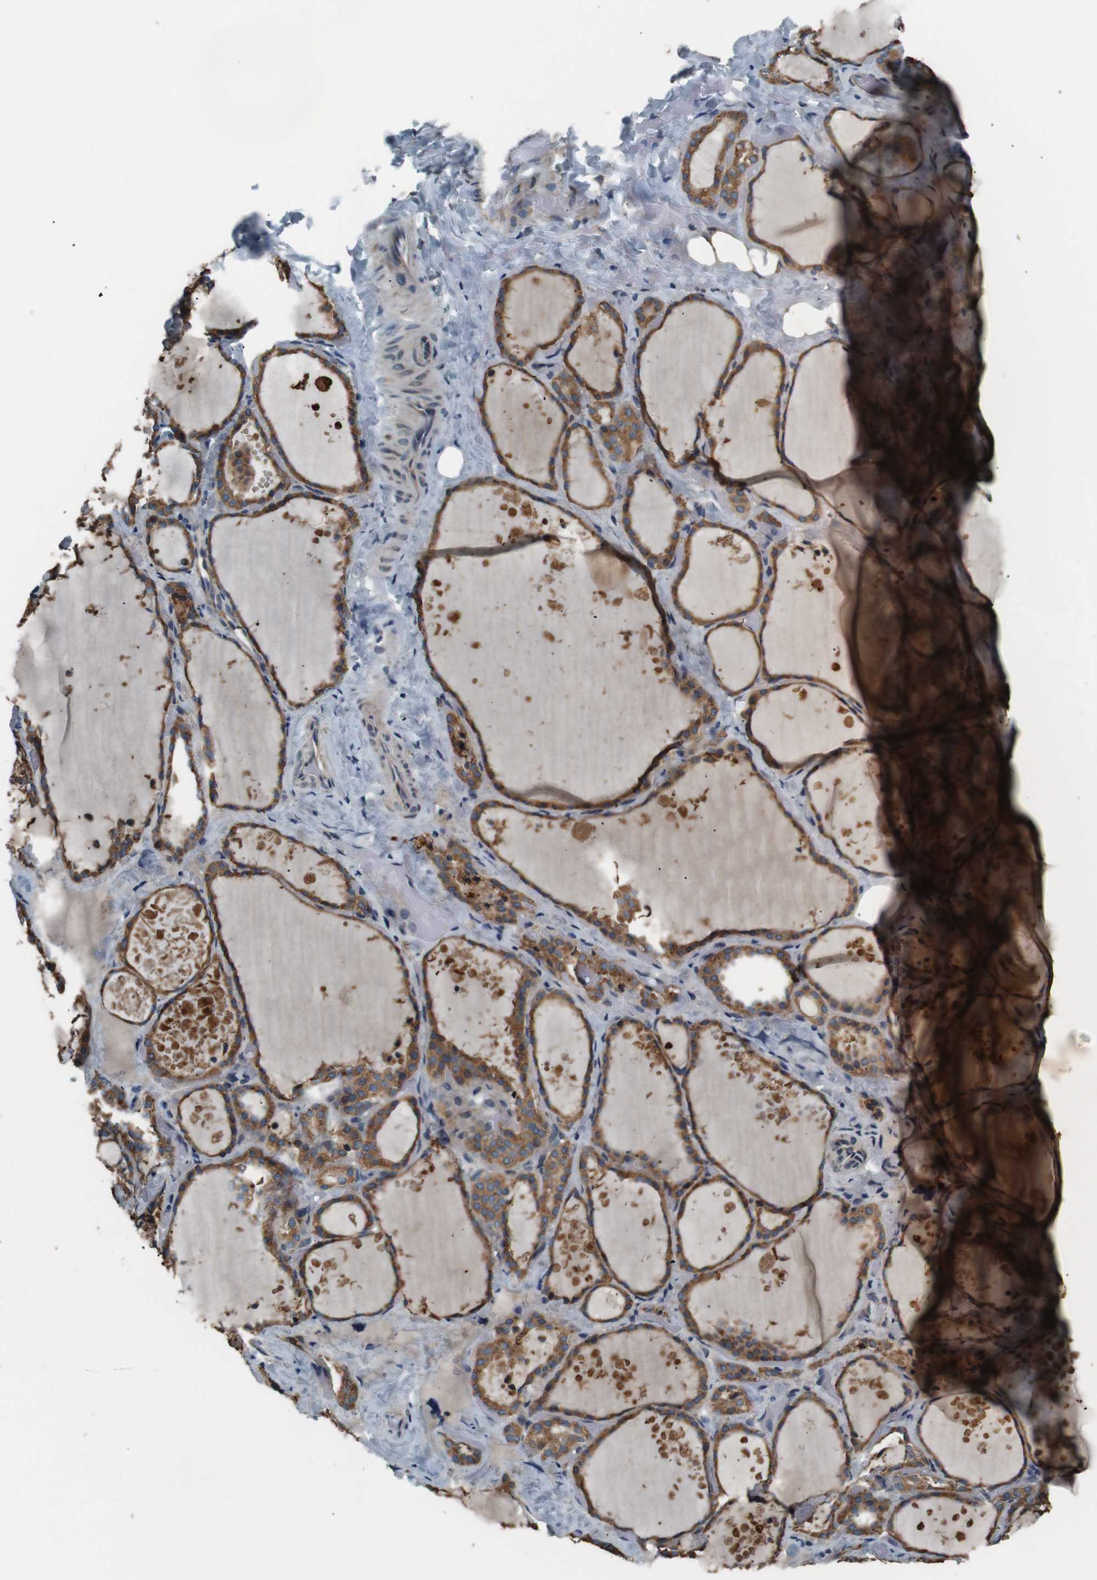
{"staining": {"intensity": "moderate", "quantity": ">75%", "location": "cytoplasmic/membranous"}, "tissue": "thyroid gland", "cell_type": "Glandular cells", "image_type": "normal", "snomed": [{"axis": "morphology", "description": "Normal tissue, NOS"}, {"axis": "topography", "description": "Thyroid gland"}], "caption": "Normal thyroid gland was stained to show a protein in brown. There is medium levels of moderate cytoplasmic/membranous staining in about >75% of glandular cells. The staining is performed using DAB brown chromogen to label protein expression. The nuclei are counter-stained blue using hematoxylin.", "gene": "SIGMAR1", "patient": {"sex": "female", "age": 44}}